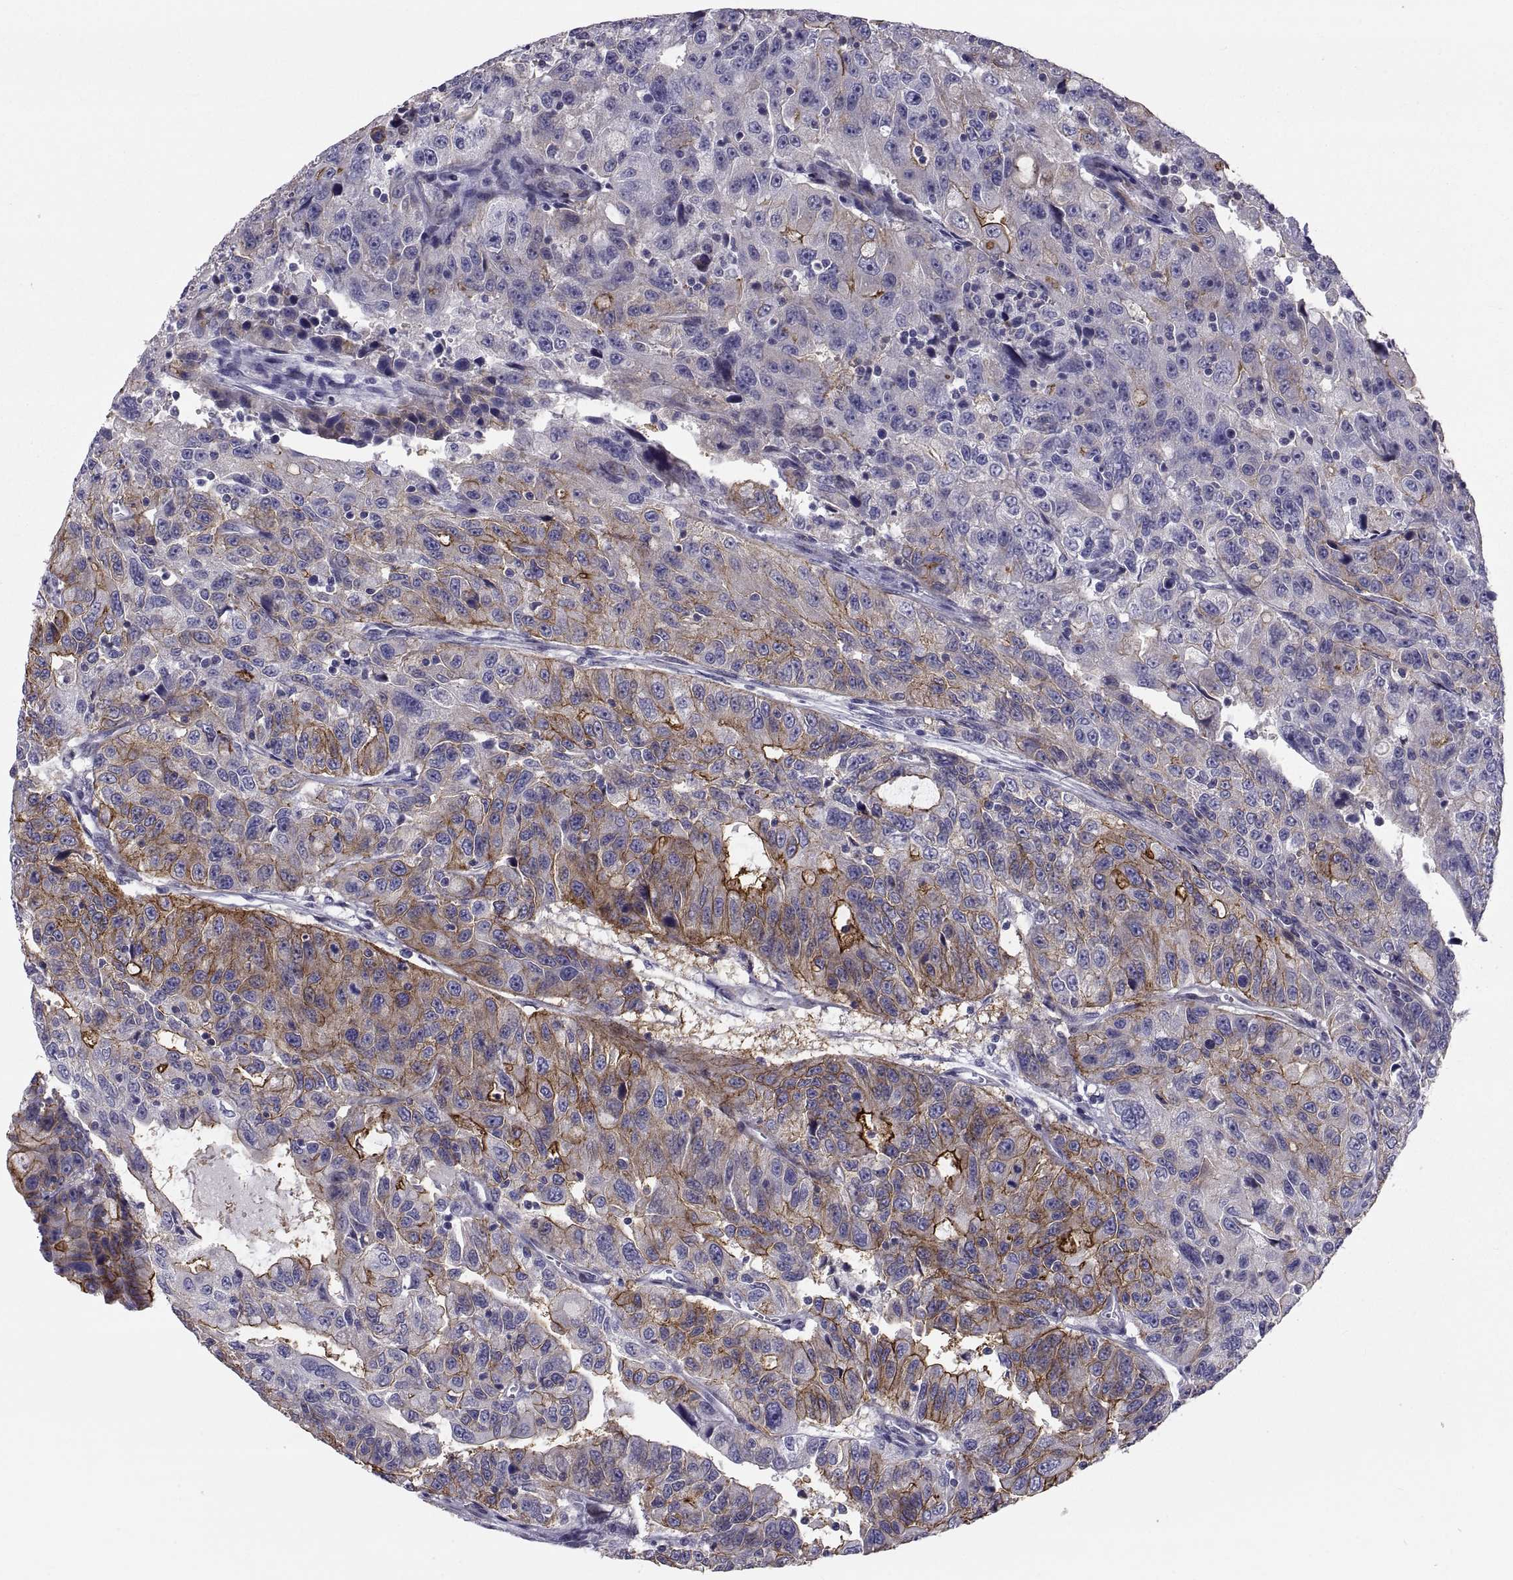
{"staining": {"intensity": "strong", "quantity": "25%-75%", "location": "cytoplasmic/membranous"}, "tissue": "urothelial cancer", "cell_type": "Tumor cells", "image_type": "cancer", "snomed": [{"axis": "morphology", "description": "Urothelial carcinoma, NOS"}, {"axis": "morphology", "description": "Urothelial carcinoma, High grade"}, {"axis": "topography", "description": "Urinary bladder"}], "caption": "Transitional cell carcinoma tissue displays strong cytoplasmic/membranous expression in about 25%-75% of tumor cells", "gene": "ANO1", "patient": {"sex": "female", "age": 73}}